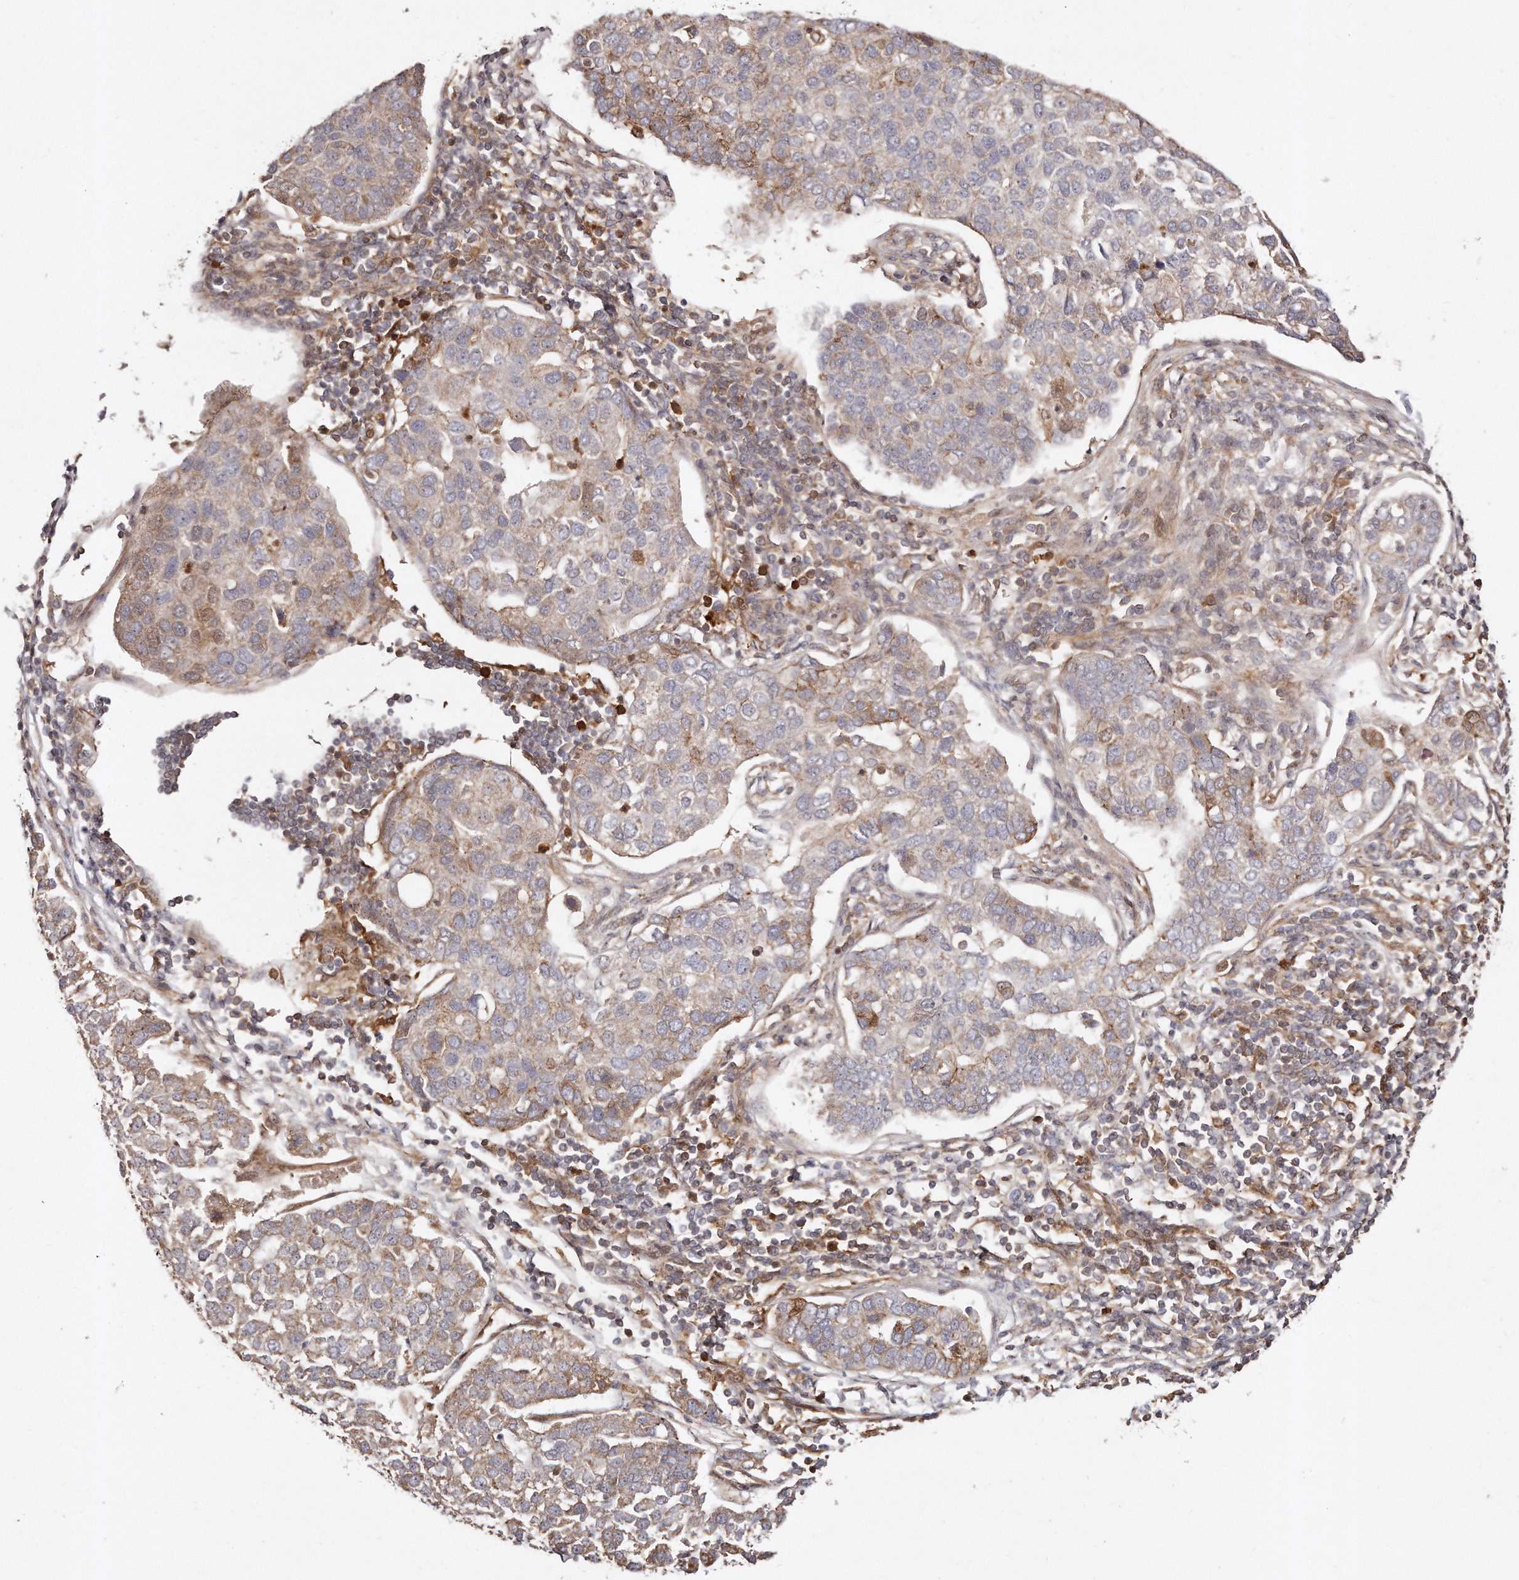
{"staining": {"intensity": "moderate", "quantity": "<25%", "location": "cytoplasmic/membranous"}, "tissue": "pancreatic cancer", "cell_type": "Tumor cells", "image_type": "cancer", "snomed": [{"axis": "morphology", "description": "Adenocarcinoma, NOS"}, {"axis": "topography", "description": "Pancreas"}], "caption": "Tumor cells reveal low levels of moderate cytoplasmic/membranous positivity in approximately <25% of cells in human pancreatic adenocarcinoma.", "gene": "GBP4", "patient": {"sex": "female", "age": 61}}